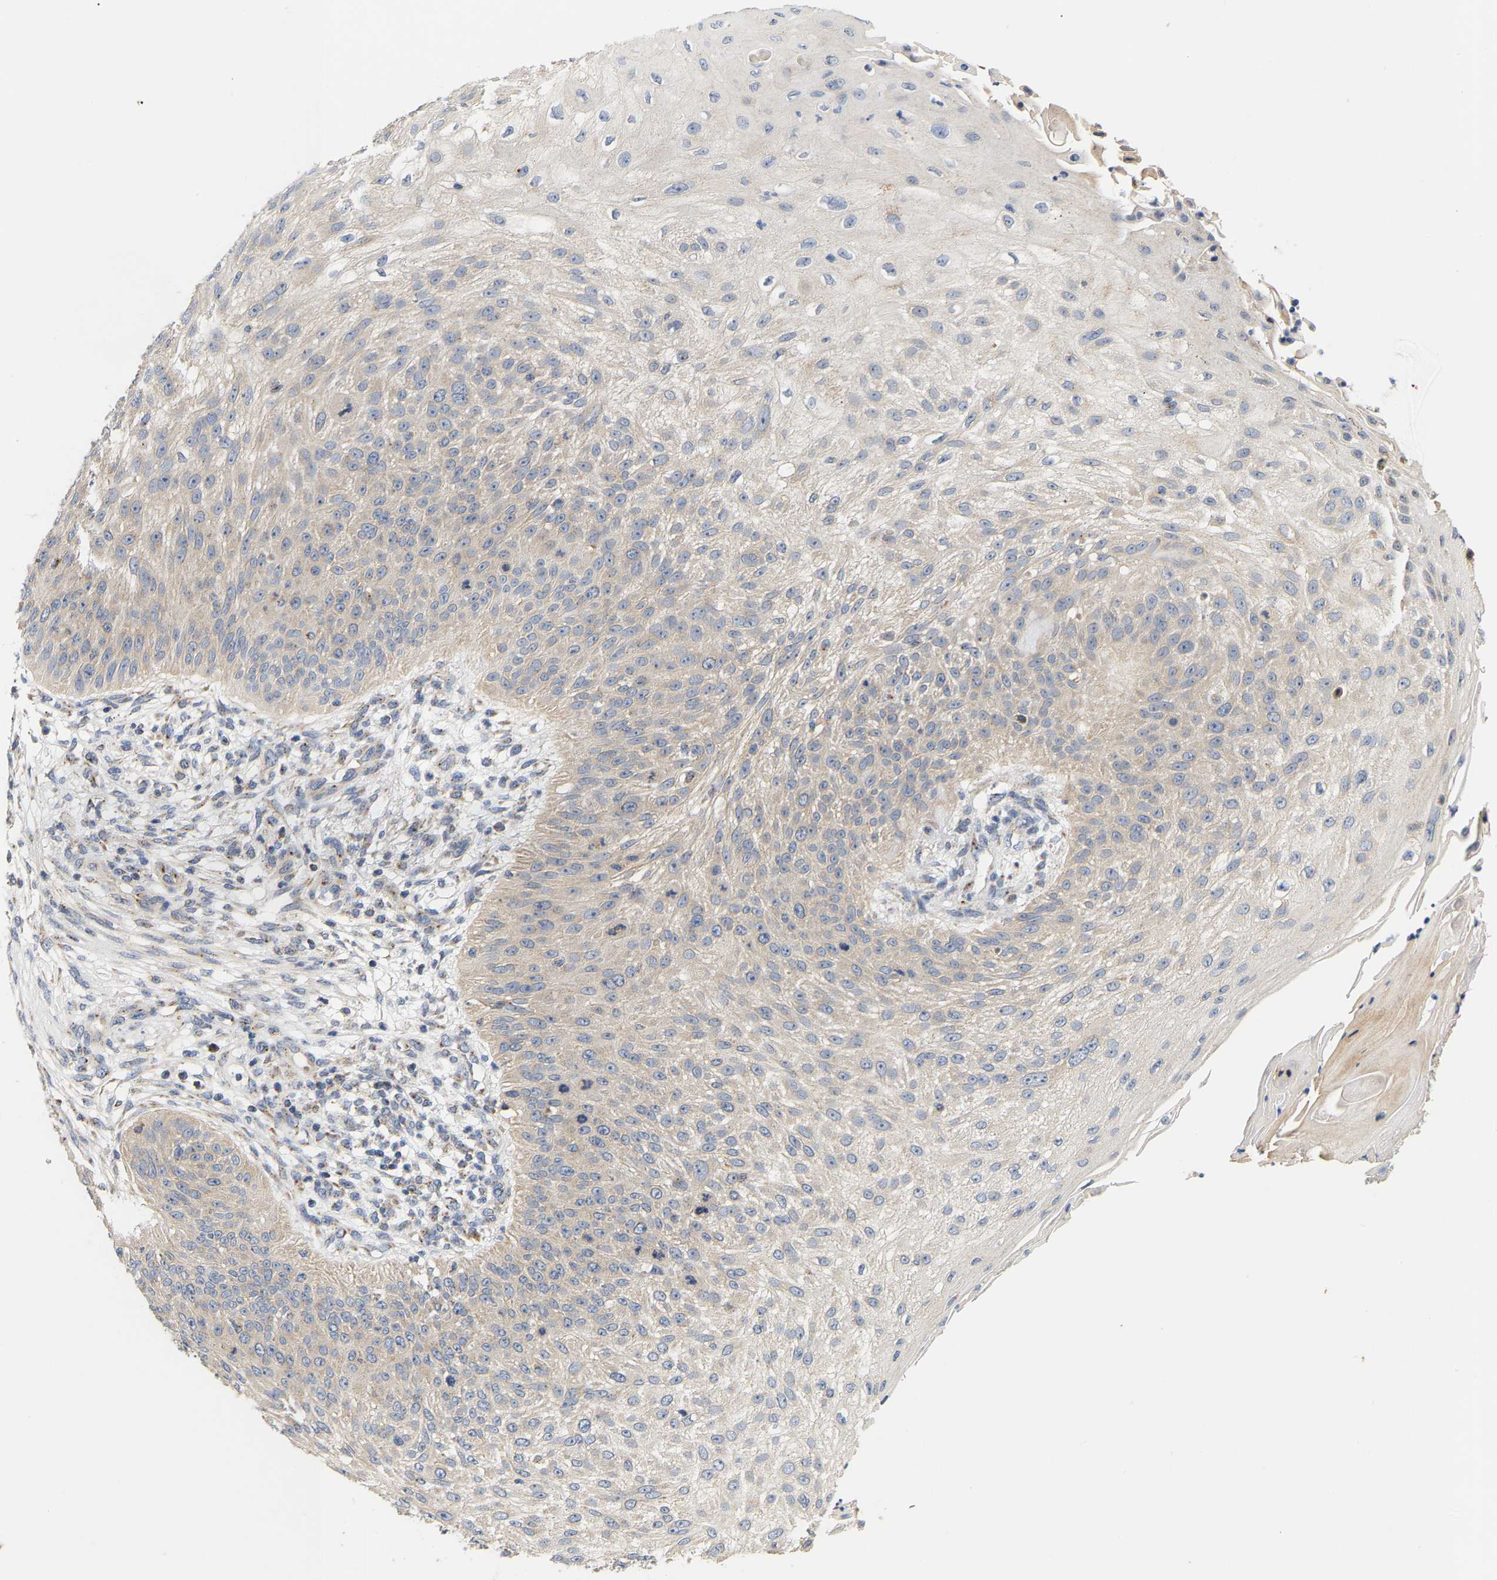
{"staining": {"intensity": "moderate", "quantity": "<25%", "location": "cytoplasmic/membranous"}, "tissue": "skin cancer", "cell_type": "Tumor cells", "image_type": "cancer", "snomed": [{"axis": "morphology", "description": "Squamous cell carcinoma, NOS"}, {"axis": "topography", "description": "Skin"}], "caption": "Protein expression analysis of skin cancer (squamous cell carcinoma) reveals moderate cytoplasmic/membranous expression in about <25% of tumor cells.", "gene": "PCNT", "patient": {"sex": "female", "age": 80}}